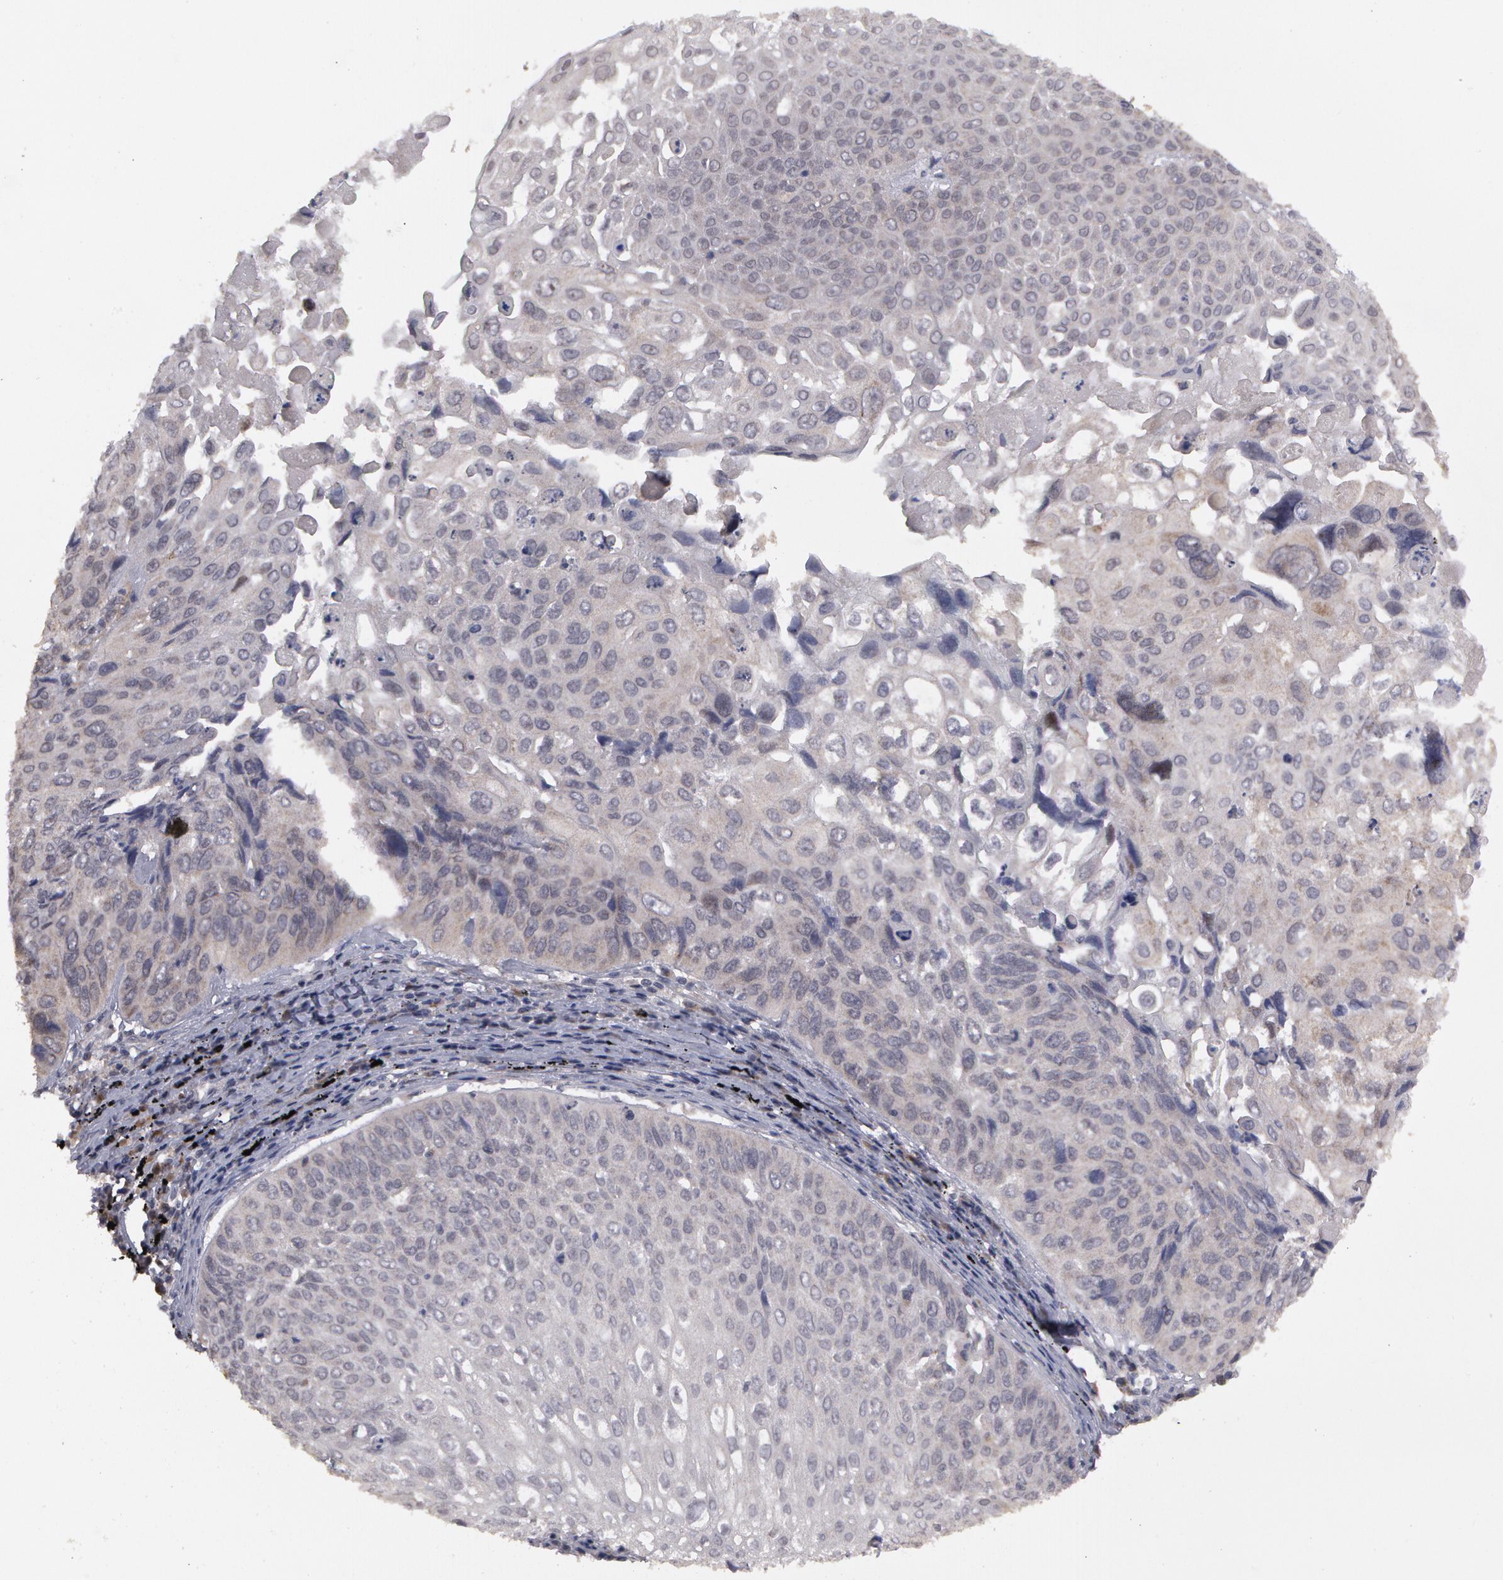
{"staining": {"intensity": "negative", "quantity": "none", "location": "none"}, "tissue": "lung cancer", "cell_type": "Tumor cells", "image_type": "cancer", "snomed": [{"axis": "morphology", "description": "Adenocarcinoma, NOS"}, {"axis": "topography", "description": "Lung"}], "caption": "A micrograph of lung cancer (adenocarcinoma) stained for a protein shows no brown staining in tumor cells.", "gene": "STX5", "patient": {"sex": "male", "age": 60}}